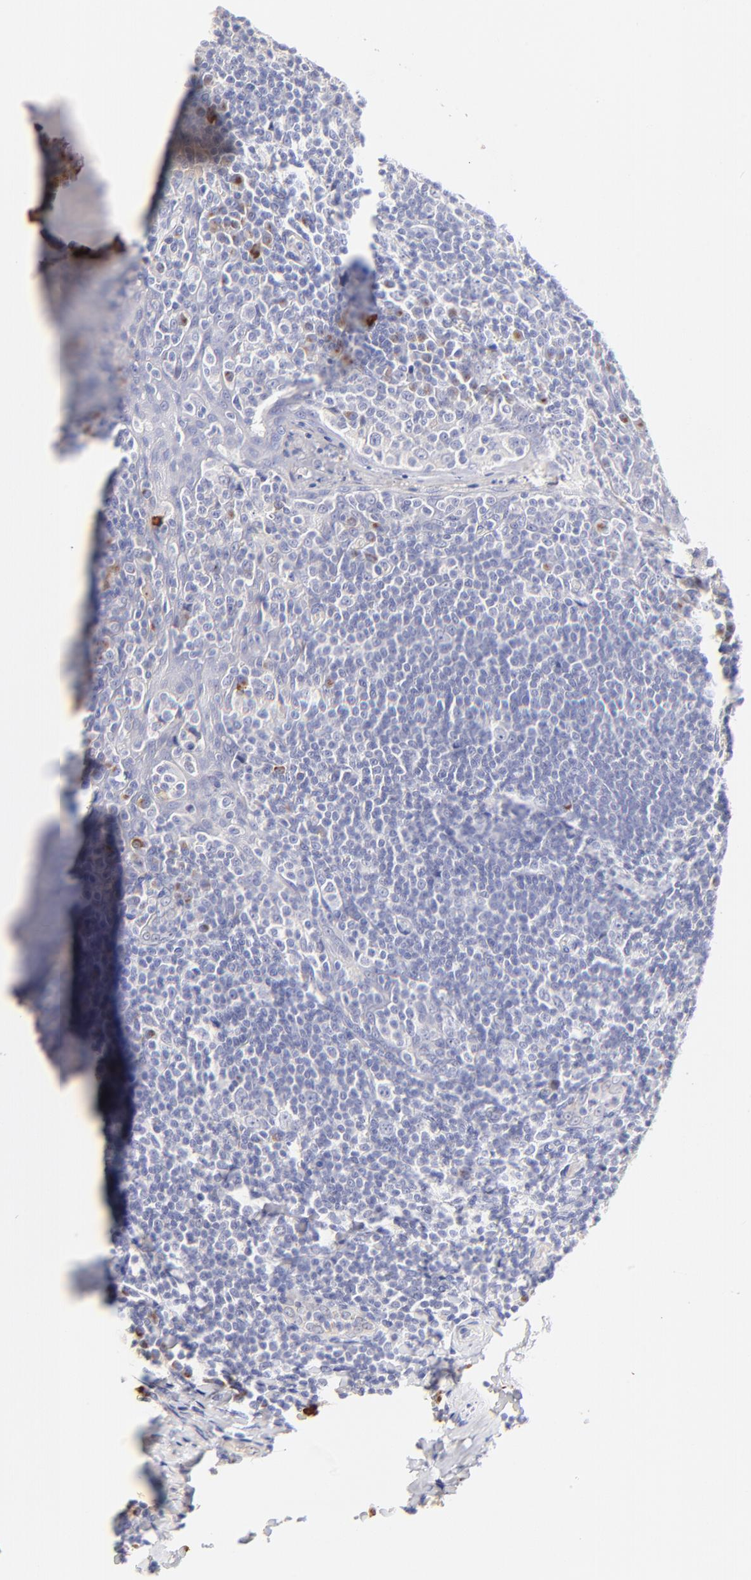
{"staining": {"intensity": "negative", "quantity": "none", "location": "none"}, "tissue": "tonsil", "cell_type": "Germinal center cells", "image_type": "normal", "snomed": [{"axis": "morphology", "description": "Normal tissue, NOS"}, {"axis": "topography", "description": "Tonsil"}], "caption": "The image exhibits no significant positivity in germinal center cells of tonsil.", "gene": "ASB9", "patient": {"sex": "male", "age": 31}}